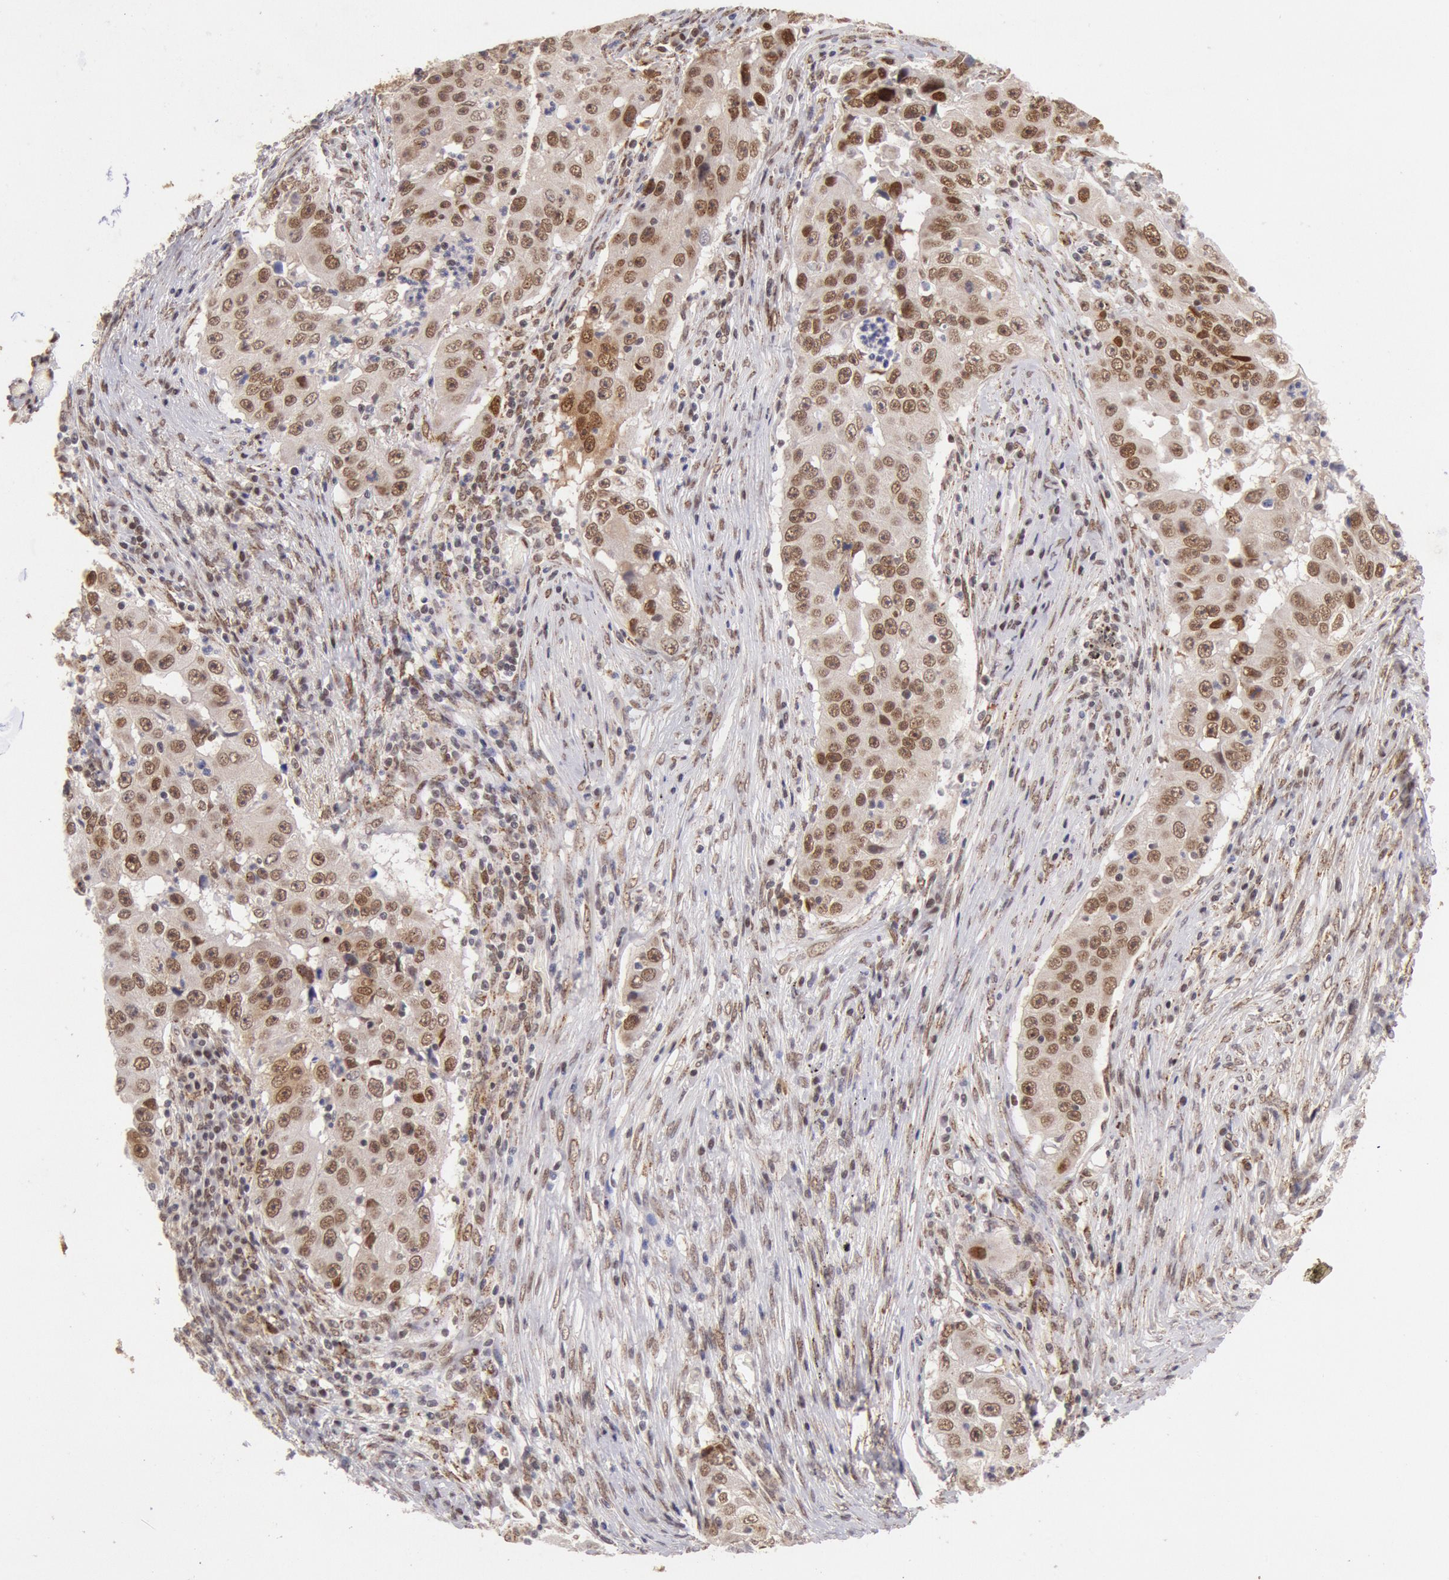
{"staining": {"intensity": "strong", "quantity": ">75%", "location": "cytoplasmic/membranous,nuclear"}, "tissue": "lung cancer", "cell_type": "Tumor cells", "image_type": "cancer", "snomed": [{"axis": "morphology", "description": "Squamous cell carcinoma, NOS"}, {"axis": "topography", "description": "Lung"}], "caption": "The micrograph displays a brown stain indicating the presence of a protein in the cytoplasmic/membranous and nuclear of tumor cells in lung cancer (squamous cell carcinoma).", "gene": "CDKN2B", "patient": {"sex": "male", "age": 64}}